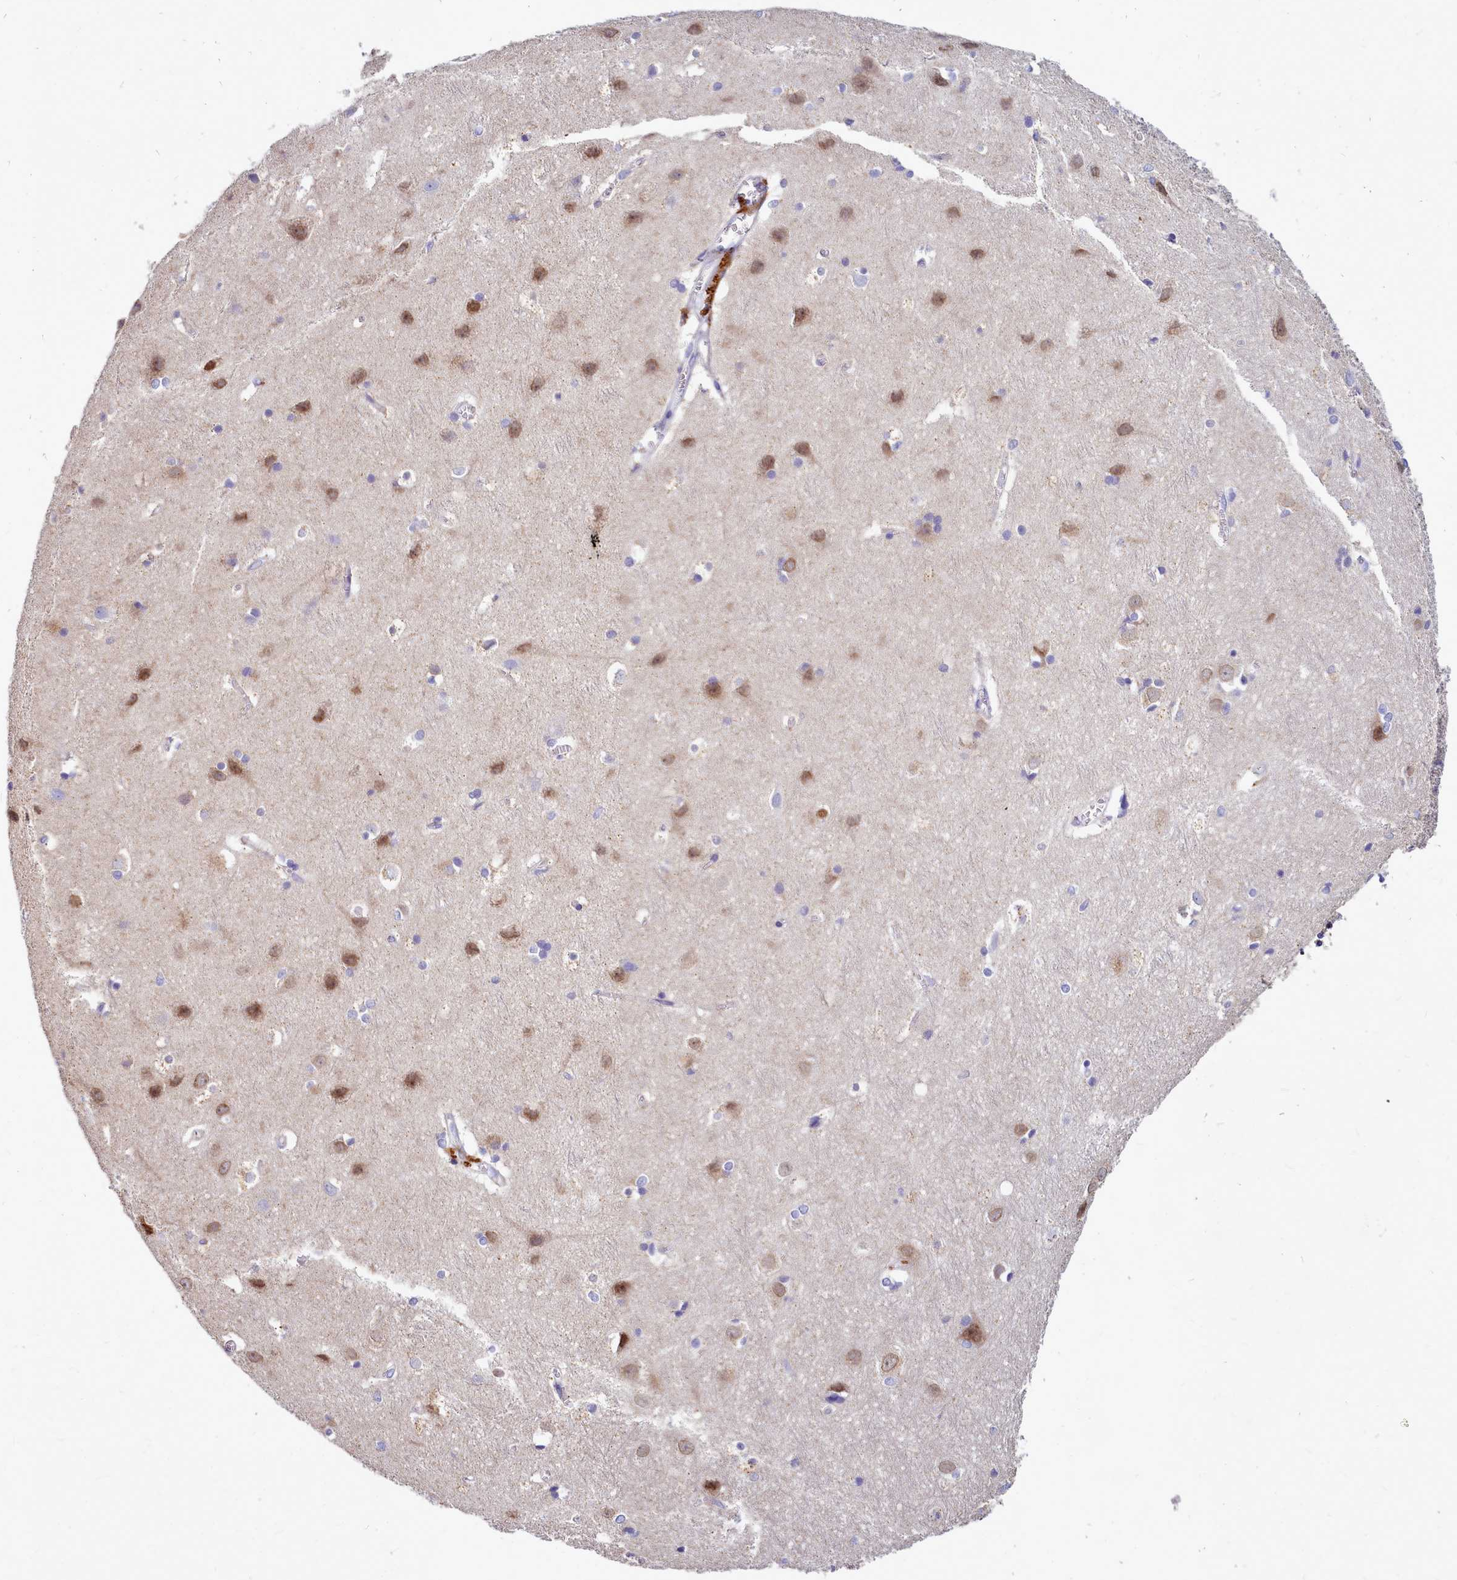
{"staining": {"intensity": "negative", "quantity": "none", "location": "none"}, "tissue": "cerebral cortex", "cell_type": "Endothelial cells", "image_type": "normal", "snomed": [{"axis": "morphology", "description": "Normal tissue, NOS"}, {"axis": "topography", "description": "Cerebral cortex"}], "caption": "High magnification brightfield microscopy of benign cerebral cortex stained with DAB (3,3'-diaminobenzidine) (brown) and counterstained with hematoxylin (blue): endothelial cells show no significant expression.", "gene": "SMPD4", "patient": {"sex": "male", "age": 54}}